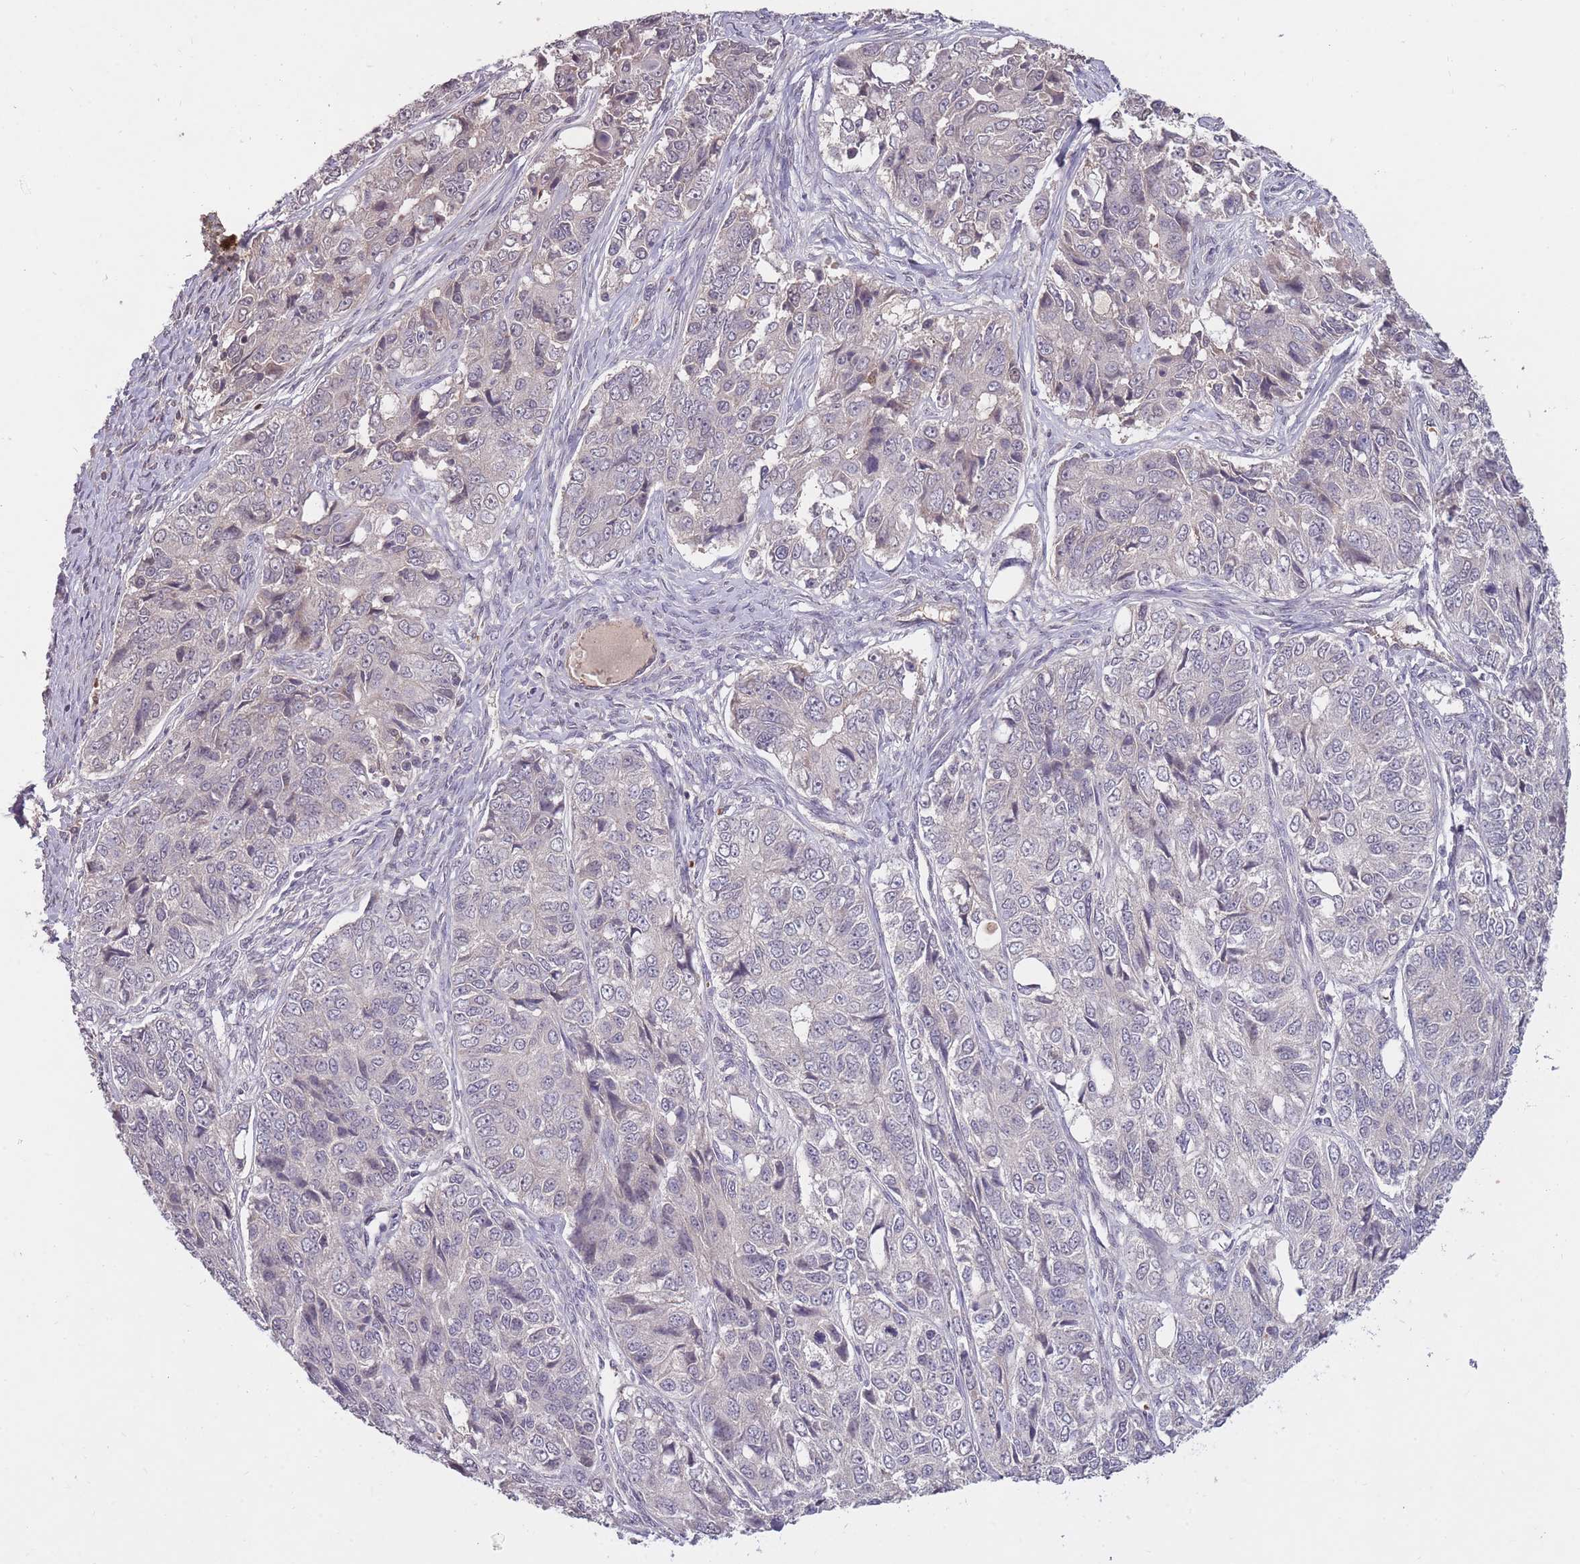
{"staining": {"intensity": "negative", "quantity": "none", "location": "none"}, "tissue": "ovarian cancer", "cell_type": "Tumor cells", "image_type": "cancer", "snomed": [{"axis": "morphology", "description": "Carcinoma, endometroid"}, {"axis": "topography", "description": "Ovary"}], "caption": "Tumor cells show no significant expression in ovarian cancer (endometroid carcinoma).", "gene": "ADCYAP1R1", "patient": {"sex": "female", "age": 51}}